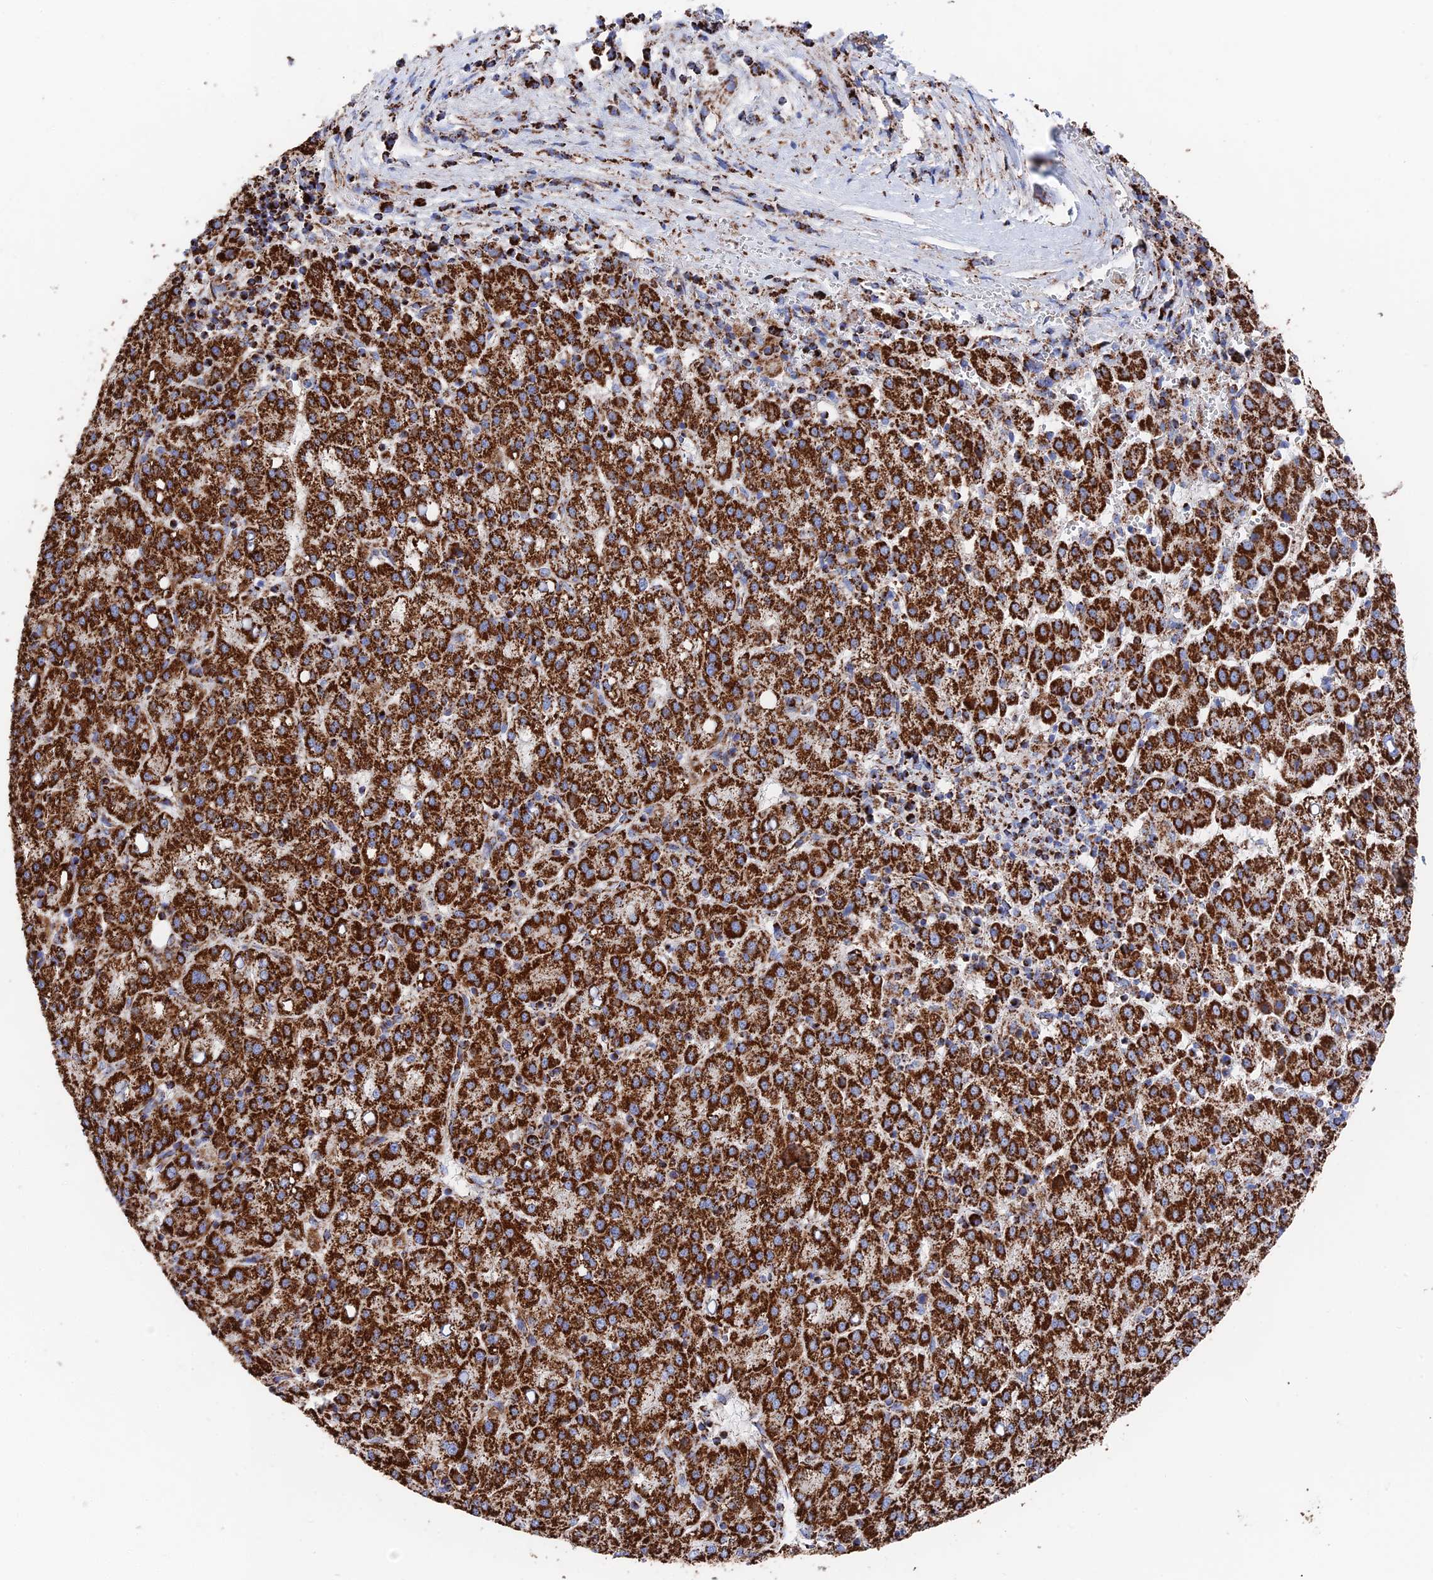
{"staining": {"intensity": "strong", "quantity": ">75%", "location": "cytoplasmic/membranous"}, "tissue": "liver cancer", "cell_type": "Tumor cells", "image_type": "cancer", "snomed": [{"axis": "morphology", "description": "Carcinoma, Hepatocellular, NOS"}, {"axis": "topography", "description": "Liver"}], "caption": "This is a micrograph of IHC staining of liver cancer (hepatocellular carcinoma), which shows strong staining in the cytoplasmic/membranous of tumor cells.", "gene": "HAUS8", "patient": {"sex": "female", "age": 58}}